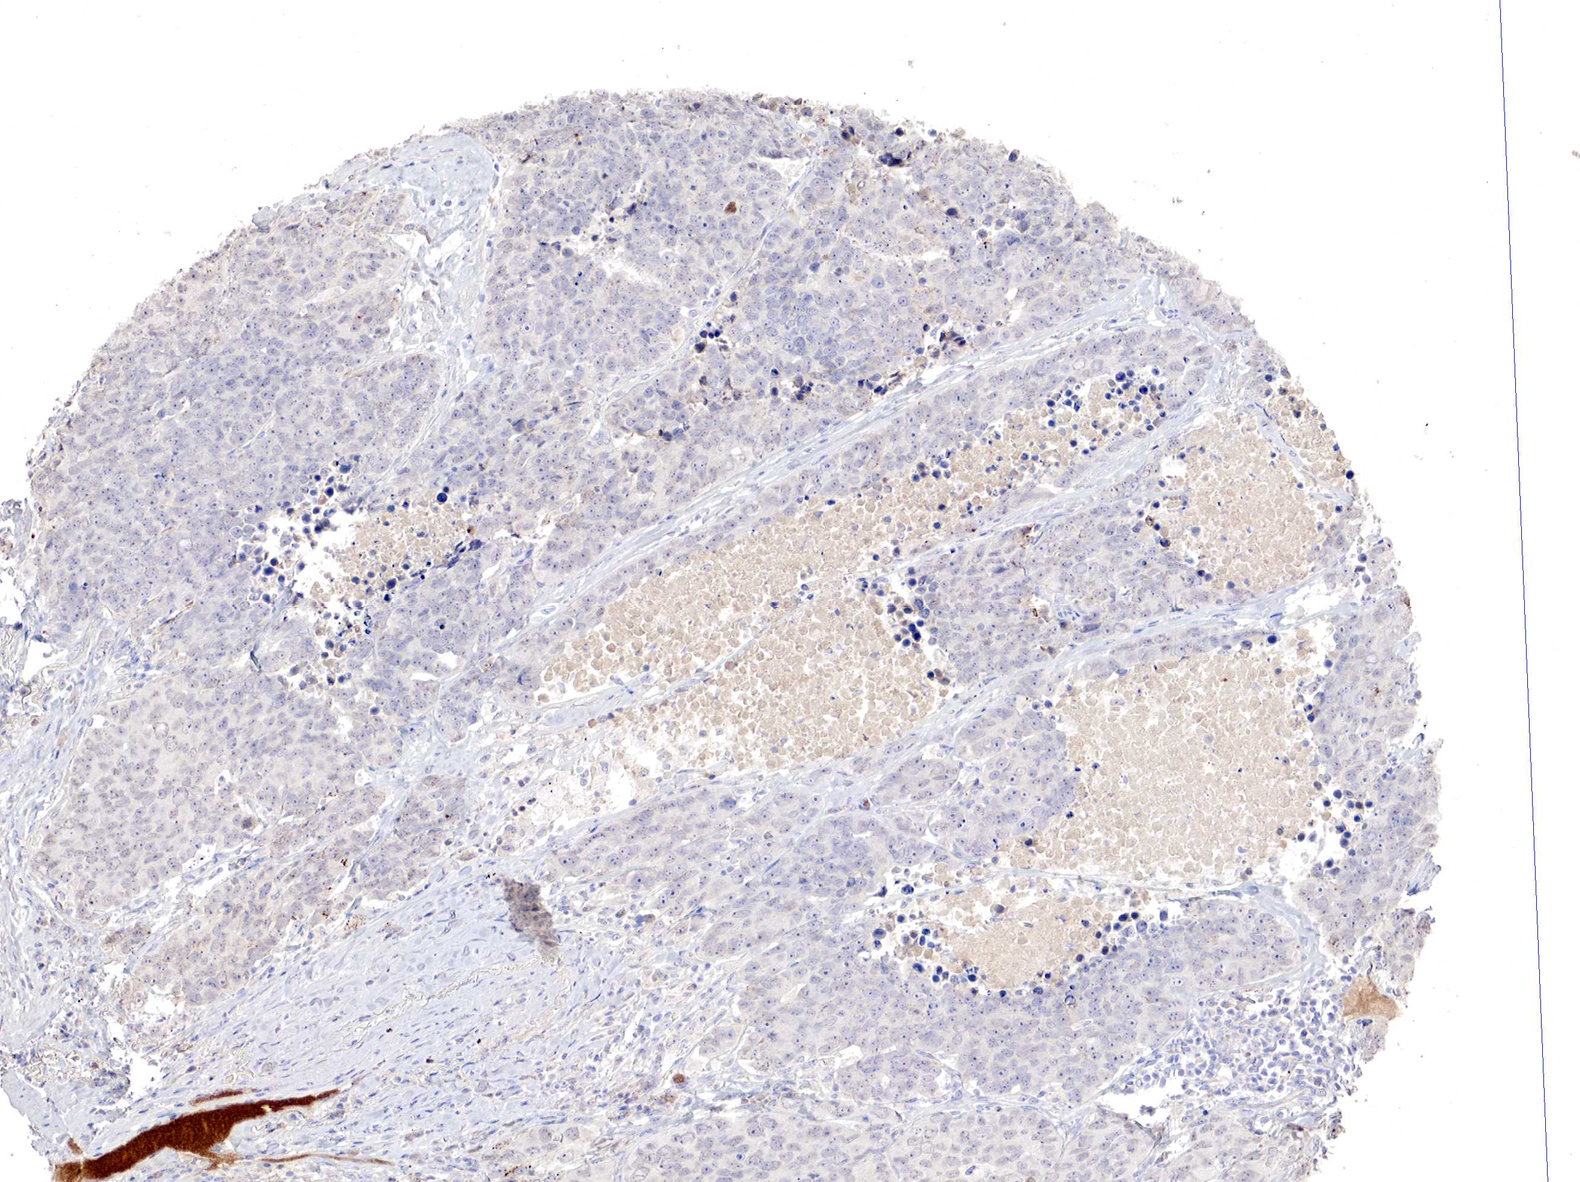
{"staining": {"intensity": "negative", "quantity": "none", "location": "none"}, "tissue": "lung cancer", "cell_type": "Tumor cells", "image_type": "cancer", "snomed": [{"axis": "morphology", "description": "Carcinoid, malignant, NOS"}, {"axis": "topography", "description": "Lung"}], "caption": "DAB immunohistochemical staining of human lung carcinoid (malignant) demonstrates no significant expression in tumor cells.", "gene": "GATA1", "patient": {"sex": "male", "age": 60}}